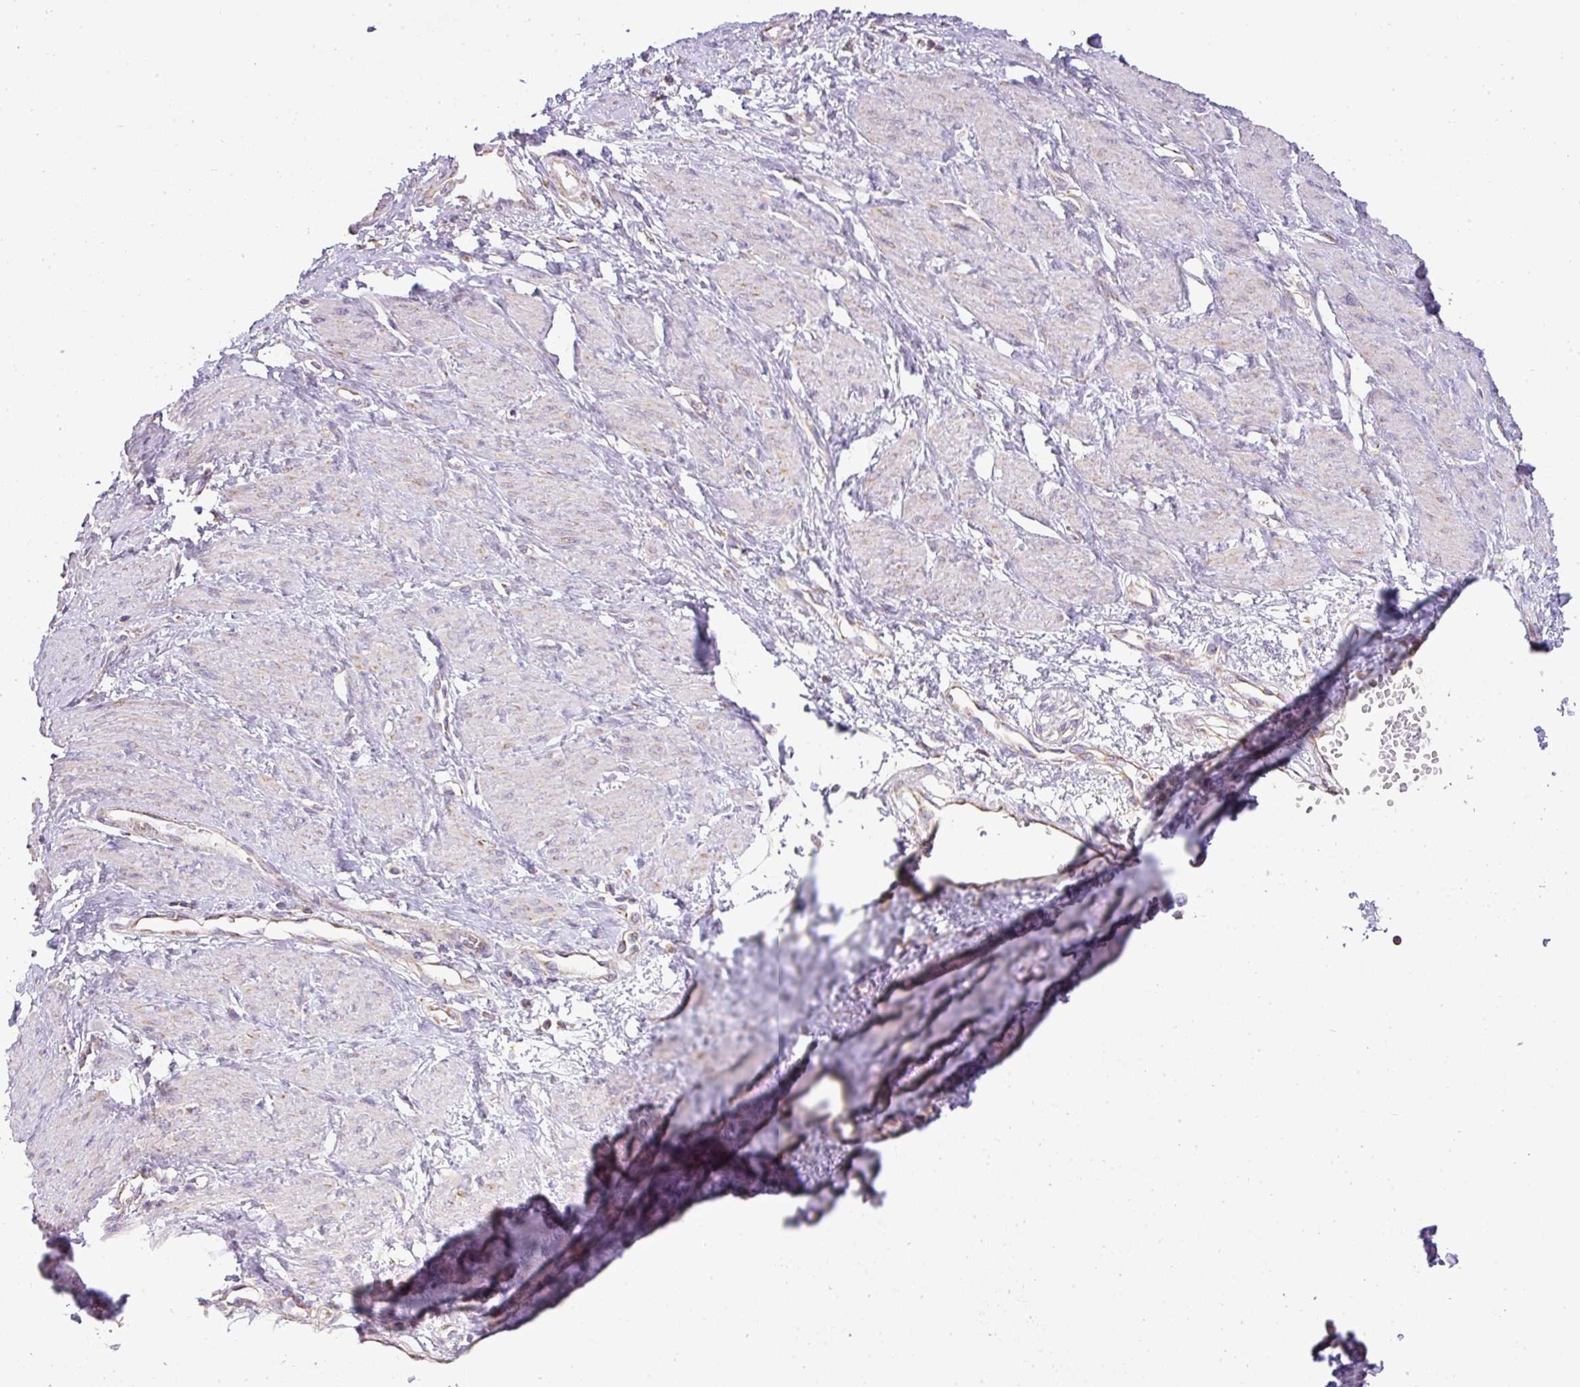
{"staining": {"intensity": "negative", "quantity": "none", "location": "none"}, "tissue": "smooth muscle", "cell_type": "Smooth muscle cells", "image_type": "normal", "snomed": [{"axis": "morphology", "description": "Normal tissue, NOS"}, {"axis": "topography", "description": "Smooth muscle"}, {"axis": "topography", "description": "Uterus"}], "caption": "The IHC micrograph has no significant positivity in smooth muscle cells of smooth muscle. (DAB (3,3'-diaminobenzidine) immunohistochemistry visualized using brightfield microscopy, high magnification).", "gene": "ZNF211", "patient": {"sex": "female", "age": 39}}